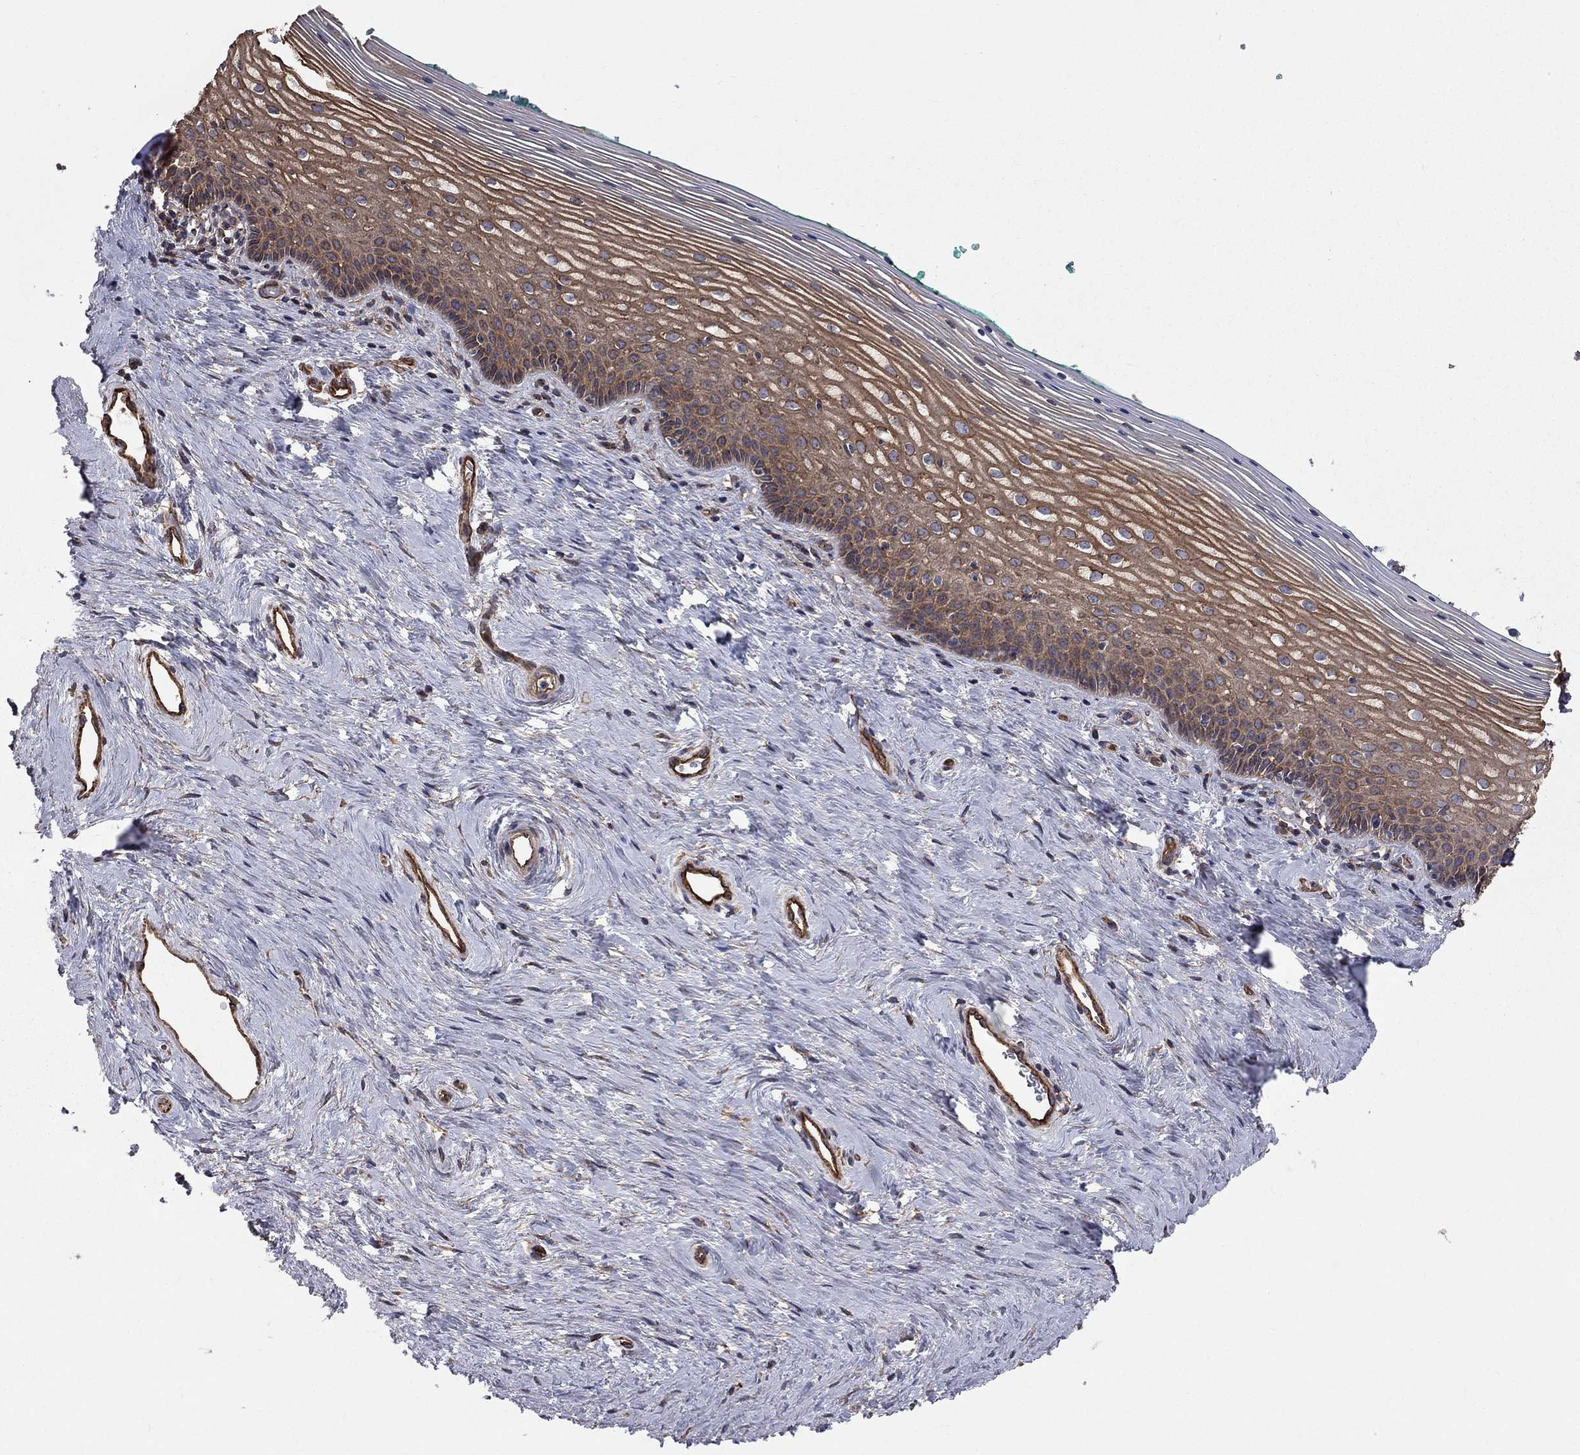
{"staining": {"intensity": "strong", "quantity": ">75%", "location": "cytoplasmic/membranous"}, "tissue": "vagina", "cell_type": "Squamous epithelial cells", "image_type": "normal", "snomed": [{"axis": "morphology", "description": "Normal tissue, NOS"}, {"axis": "topography", "description": "Vagina"}], "caption": "The photomicrograph displays staining of normal vagina, revealing strong cytoplasmic/membranous protein staining (brown color) within squamous epithelial cells. (DAB IHC, brown staining for protein, blue staining for nuclei).", "gene": "RASEF", "patient": {"sex": "female", "age": 45}}